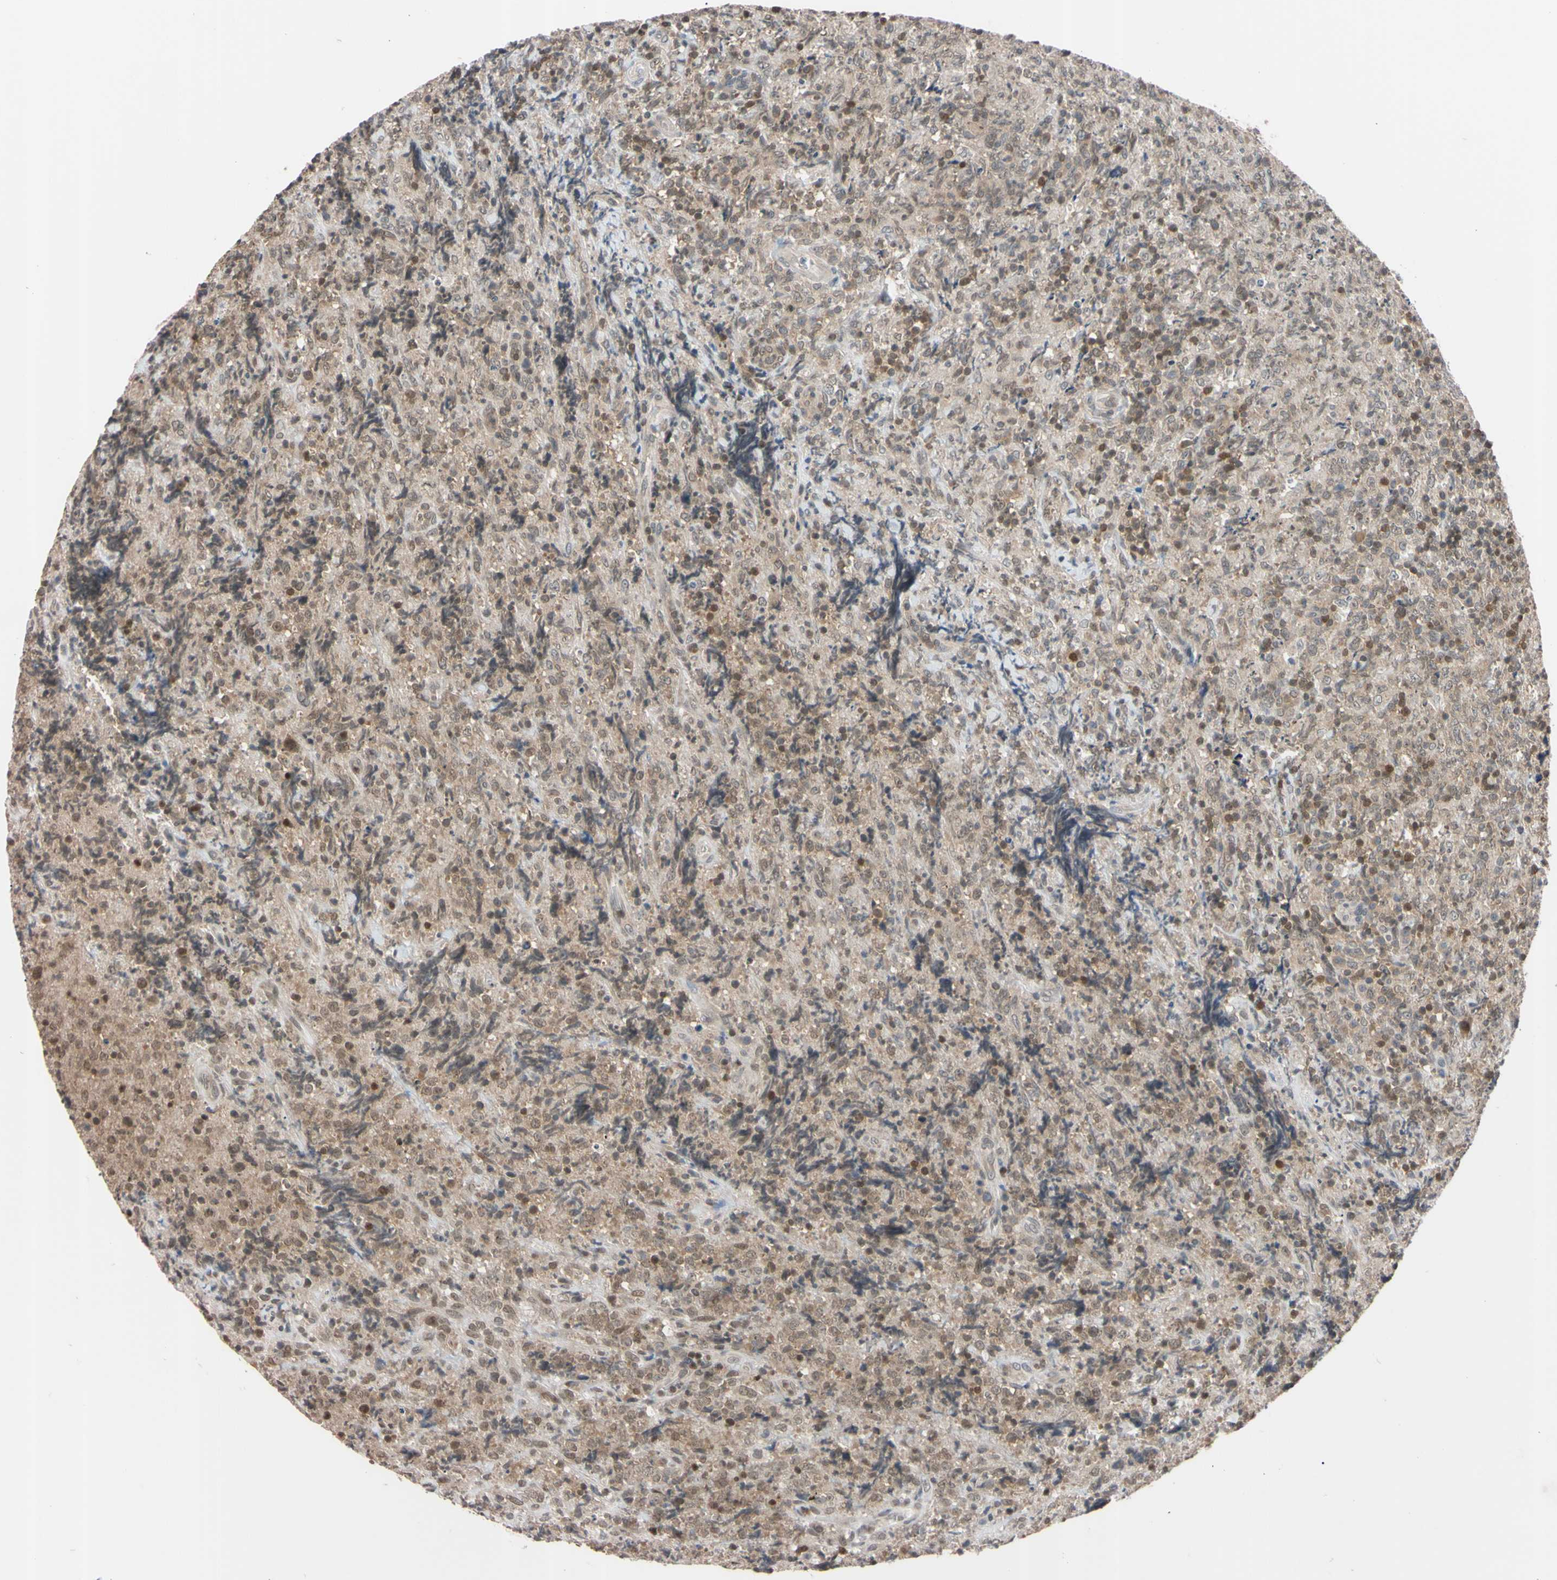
{"staining": {"intensity": "moderate", "quantity": ">75%", "location": "cytoplasmic/membranous"}, "tissue": "lymphoma", "cell_type": "Tumor cells", "image_type": "cancer", "snomed": [{"axis": "morphology", "description": "Malignant lymphoma, non-Hodgkin's type, High grade"}, {"axis": "topography", "description": "Tonsil"}], "caption": "Immunohistochemical staining of lymphoma displays medium levels of moderate cytoplasmic/membranous protein positivity in approximately >75% of tumor cells. The staining is performed using DAB brown chromogen to label protein expression. The nuclei are counter-stained blue using hematoxylin.", "gene": "UBE2I", "patient": {"sex": "female", "age": 36}}